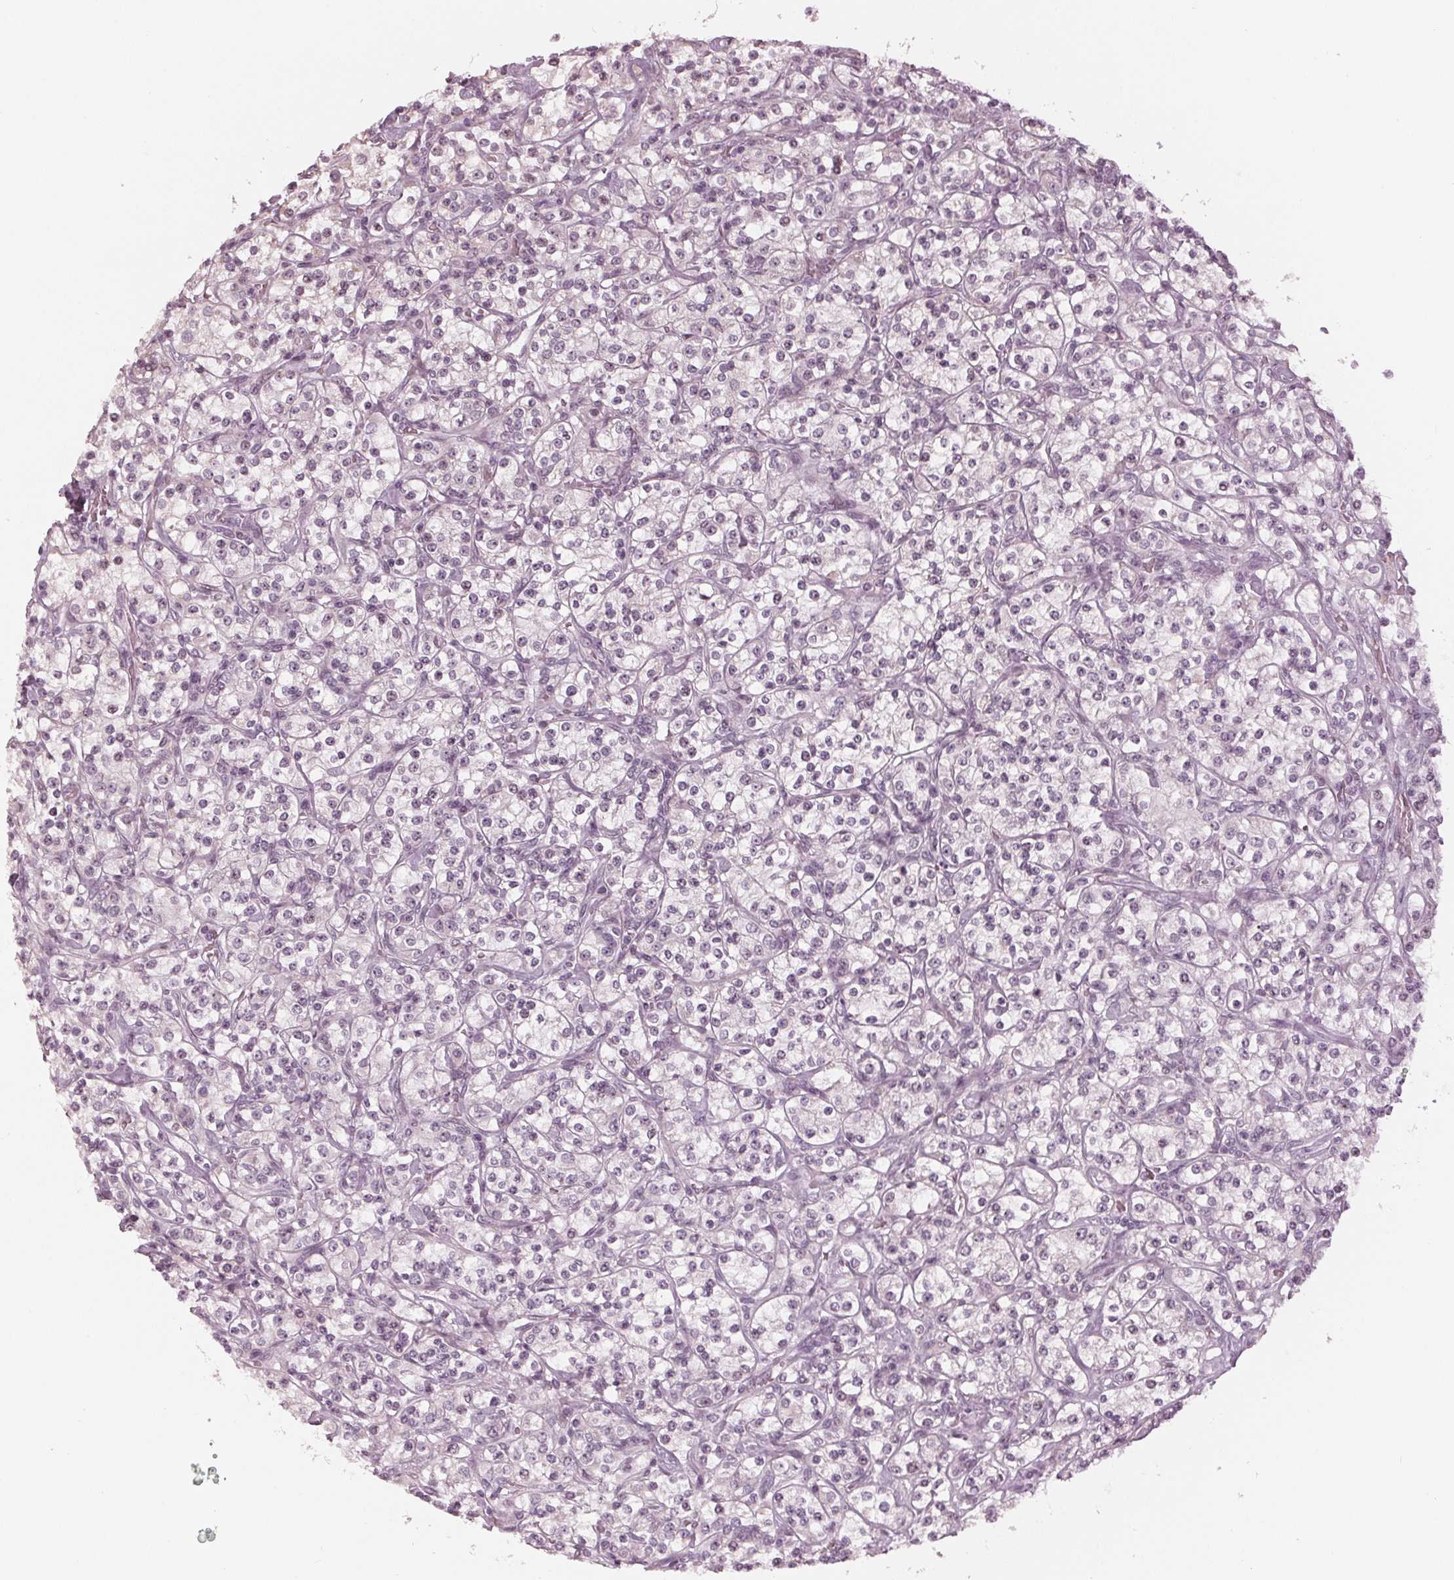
{"staining": {"intensity": "negative", "quantity": "none", "location": "none"}, "tissue": "renal cancer", "cell_type": "Tumor cells", "image_type": "cancer", "snomed": [{"axis": "morphology", "description": "Adenocarcinoma, NOS"}, {"axis": "topography", "description": "Kidney"}], "caption": "This is an immunohistochemistry (IHC) histopathology image of human adenocarcinoma (renal). There is no staining in tumor cells.", "gene": "ADPRHL1", "patient": {"sex": "male", "age": 77}}